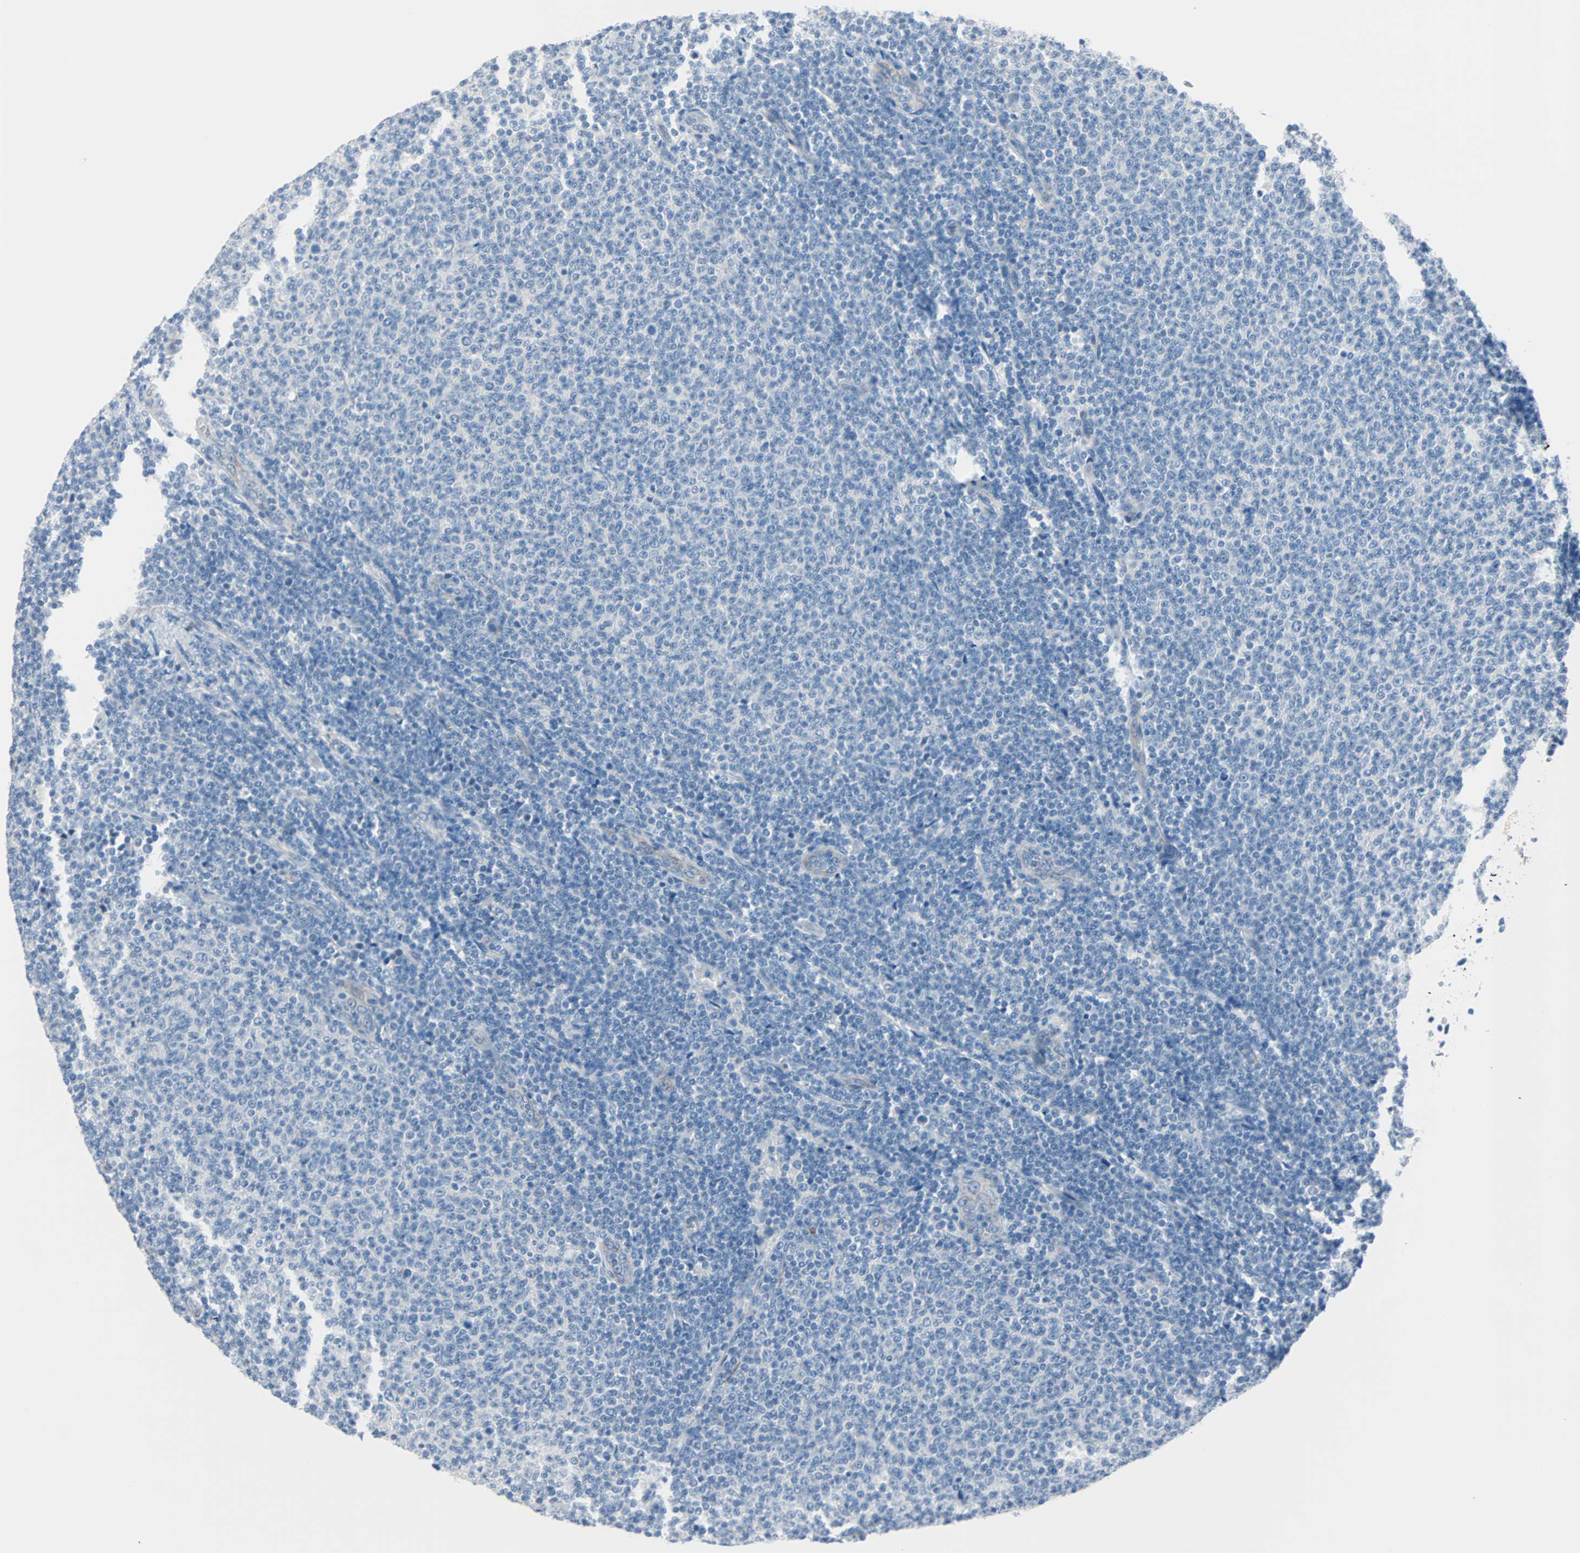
{"staining": {"intensity": "negative", "quantity": "none", "location": "none"}, "tissue": "lymphoma", "cell_type": "Tumor cells", "image_type": "cancer", "snomed": [{"axis": "morphology", "description": "Malignant lymphoma, non-Hodgkin's type, Low grade"}, {"axis": "topography", "description": "Lymph node"}], "caption": "Immunohistochemical staining of lymphoma exhibits no significant expression in tumor cells. The staining is performed using DAB (3,3'-diaminobenzidine) brown chromogen with nuclei counter-stained in using hematoxylin.", "gene": "ULBP1", "patient": {"sex": "male", "age": 66}}